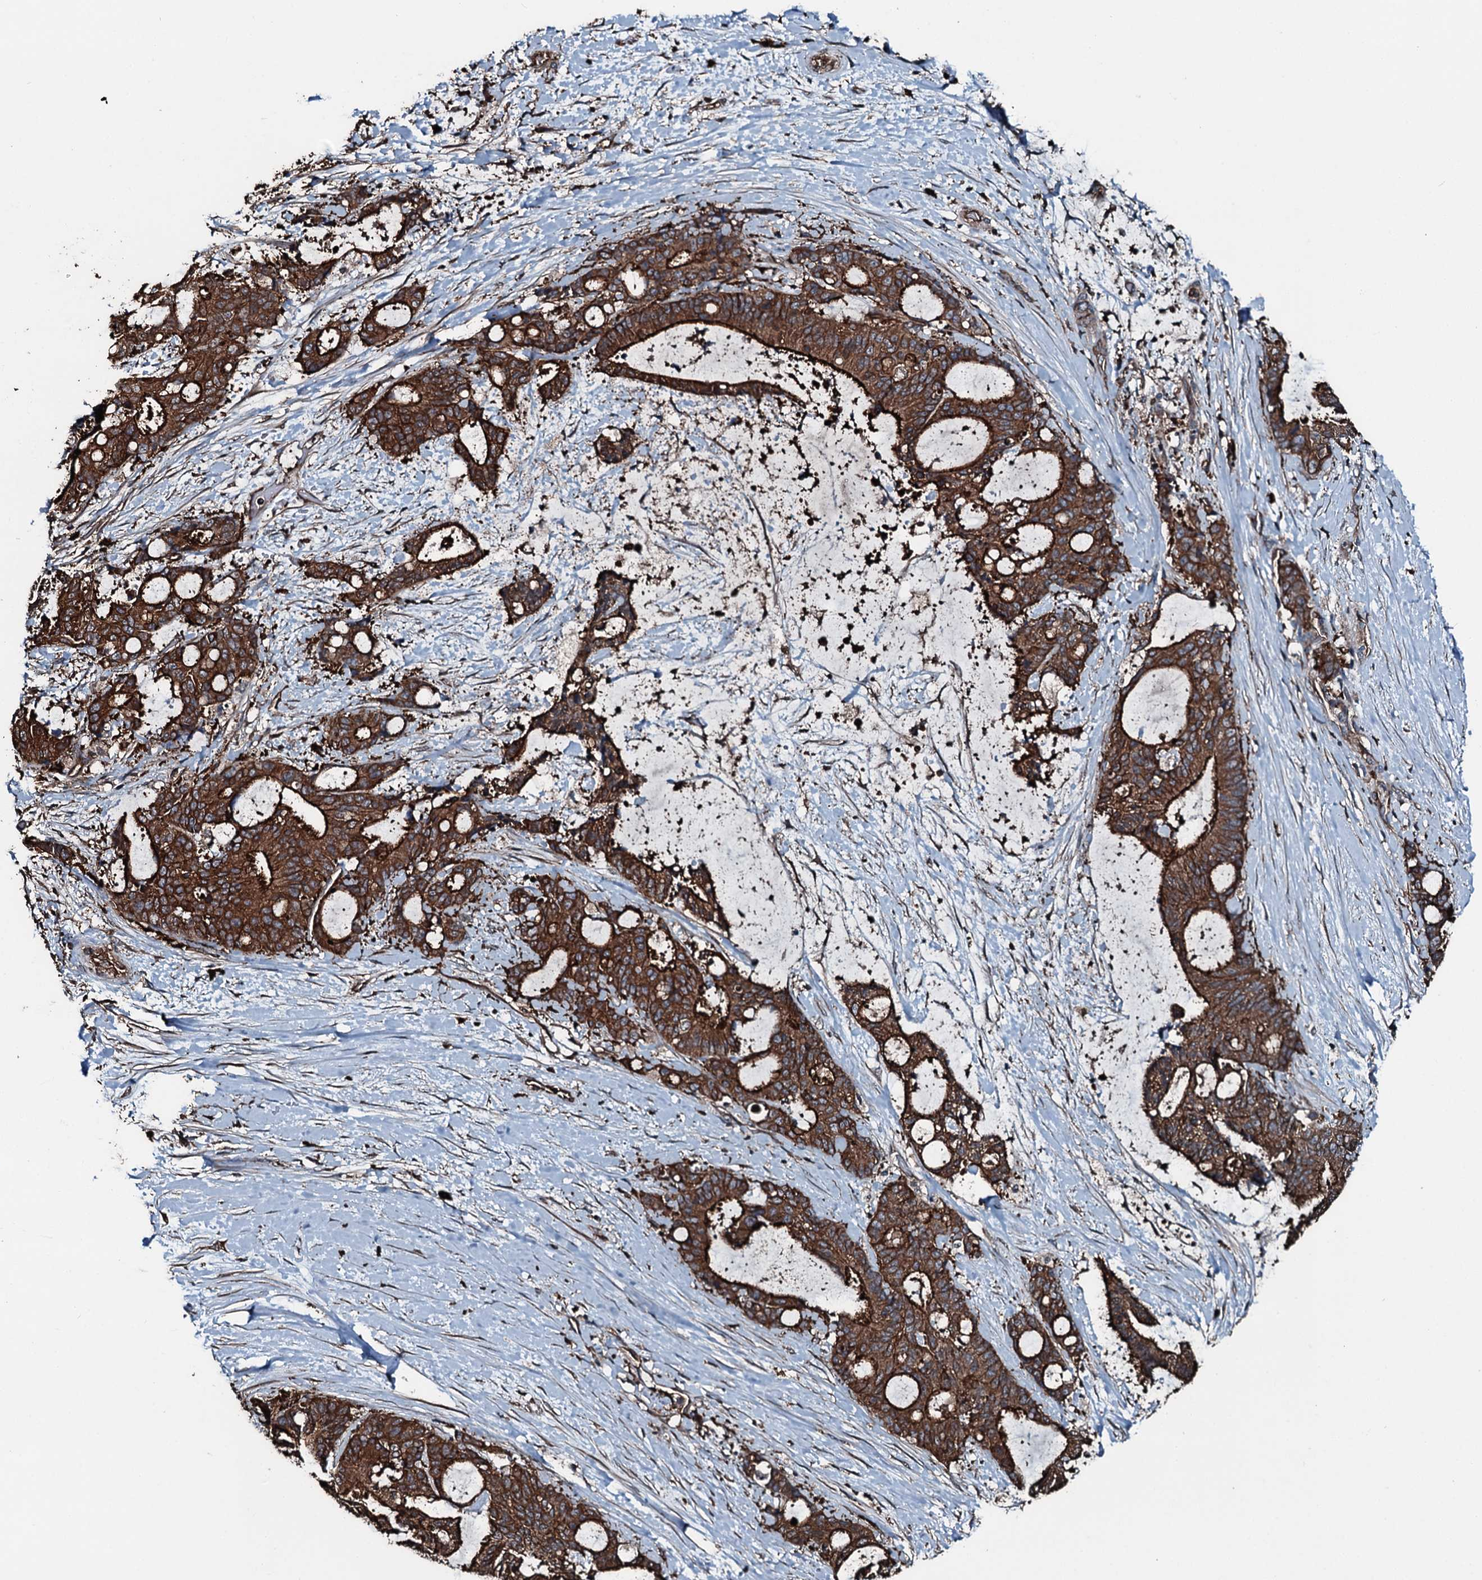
{"staining": {"intensity": "strong", "quantity": ">75%", "location": "cytoplasmic/membranous"}, "tissue": "liver cancer", "cell_type": "Tumor cells", "image_type": "cancer", "snomed": [{"axis": "morphology", "description": "Normal tissue, NOS"}, {"axis": "morphology", "description": "Cholangiocarcinoma"}, {"axis": "topography", "description": "Liver"}, {"axis": "topography", "description": "Peripheral nerve tissue"}], "caption": "An IHC micrograph of tumor tissue is shown. Protein staining in brown shows strong cytoplasmic/membranous positivity in liver cancer (cholangiocarcinoma) within tumor cells.", "gene": "SLC25A38", "patient": {"sex": "female", "age": 73}}